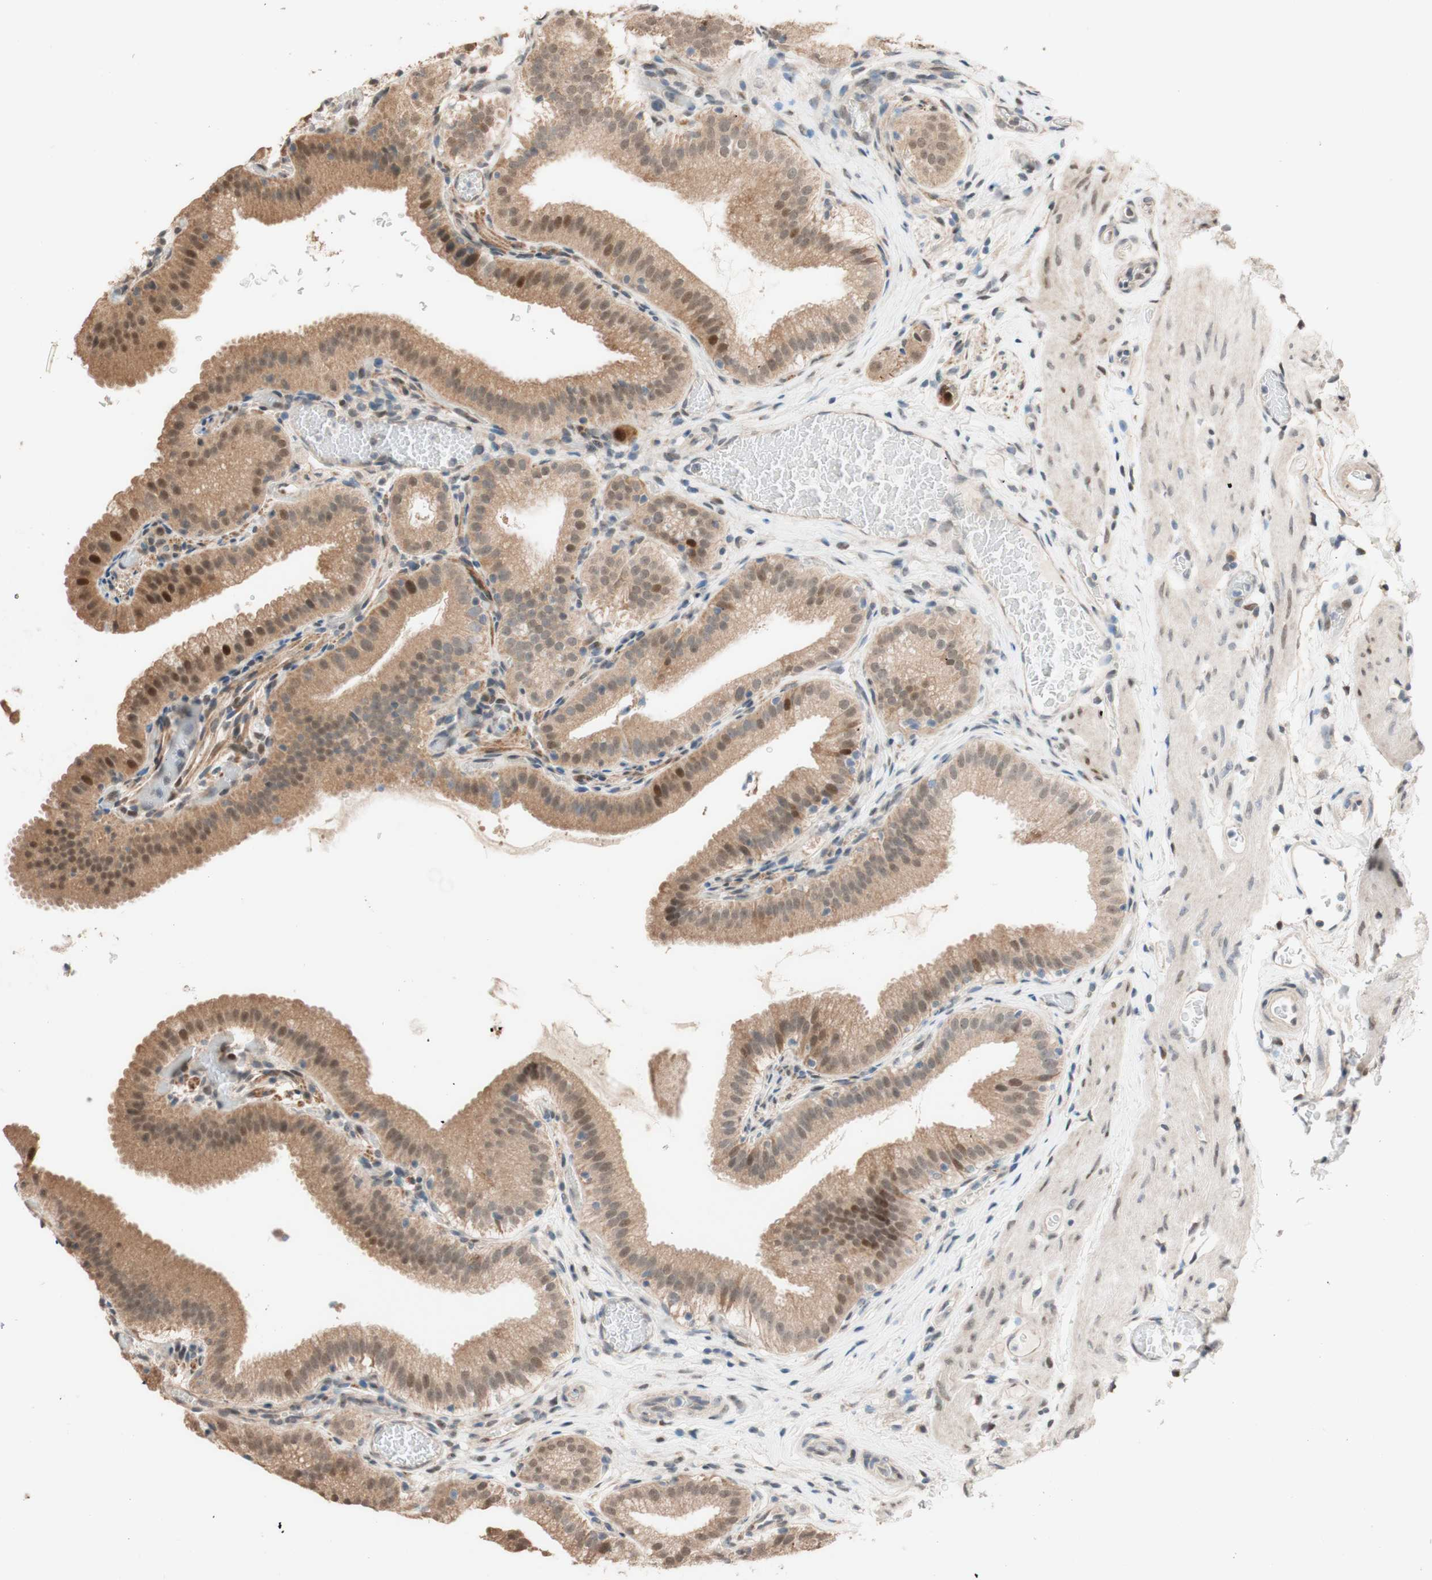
{"staining": {"intensity": "moderate", "quantity": ">75%", "location": "cytoplasmic/membranous"}, "tissue": "gallbladder", "cell_type": "Glandular cells", "image_type": "normal", "snomed": [{"axis": "morphology", "description": "Normal tissue, NOS"}, {"axis": "topography", "description": "Gallbladder"}], "caption": "Brown immunohistochemical staining in benign gallbladder demonstrates moderate cytoplasmic/membranous expression in about >75% of glandular cells. The staining was performed using DAB (3,3'-diaminobenzidine) to visualize the protein expression in brown, while the nuclei were stained in blue with hematoxylin (Magnification: 20x).", "gene": "CCNC", "patient": {"sex": "male", "age": 54}}